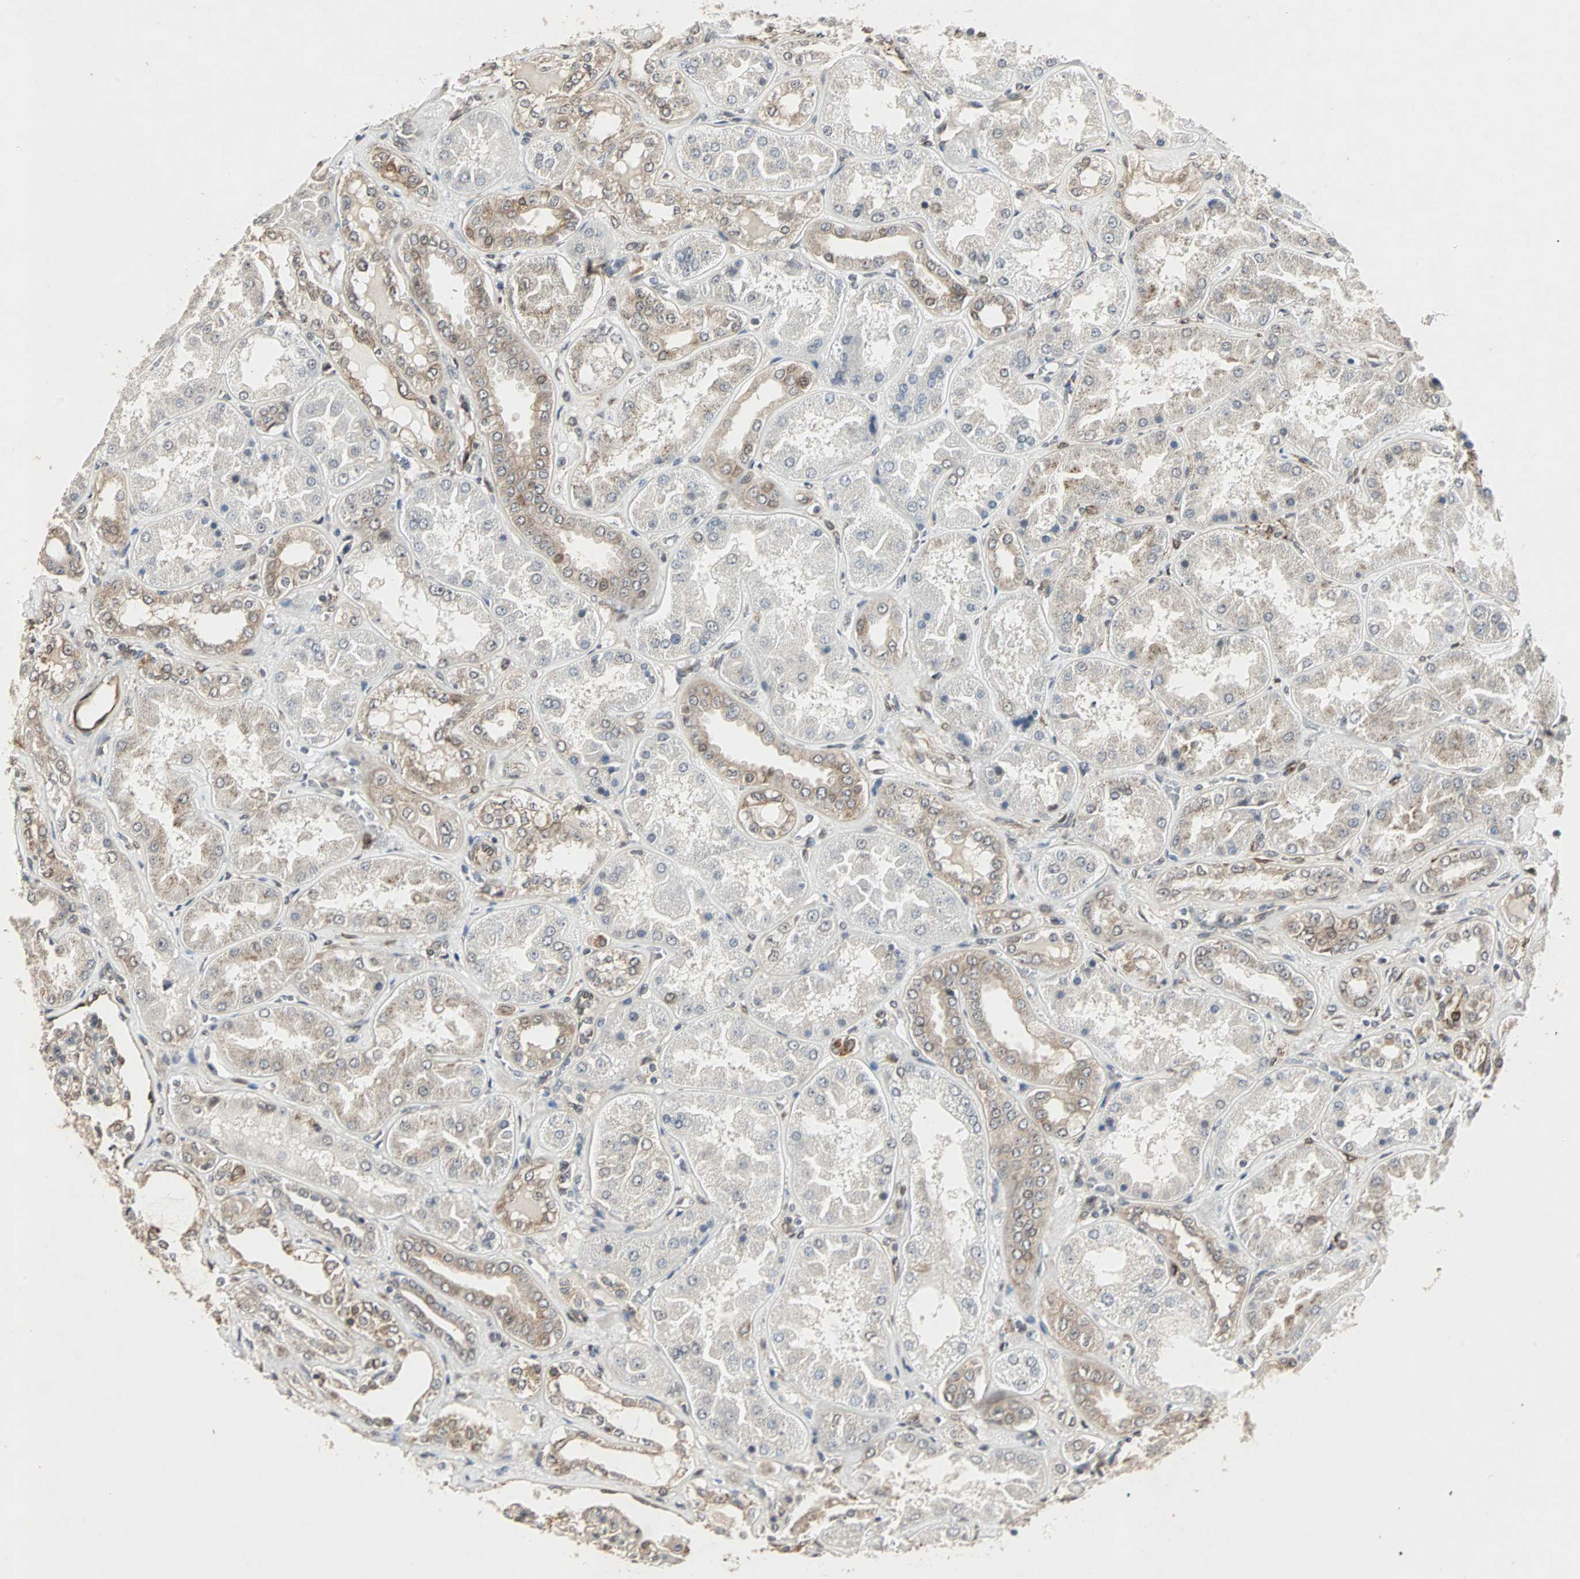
{"staining": {"intensity": "weak", "quantity": "25%-75%", "location": "cytoplasmic/membranous"}, "tissue": "kidney", "cell_type": "Cells in glomeruli", "image_type": "normal", "snomed": [{"axis": "morphology", "description": "Normal tissue, NOS"}, {"axis": "topography", "description": "Kidney"}], "caption": "DAB (3,3'-diaminobenzidine) immunohistochemical staining of unremarkable human kidney exhibits weak cytoplasmic/membranous protein positivity in about 25%-75% of cells in glomeruli. (DAB = brown stain, brightfield microscopy at high magnification).", "gene": "TRPV4", "patient": {"sex": "female", "age": 56}}